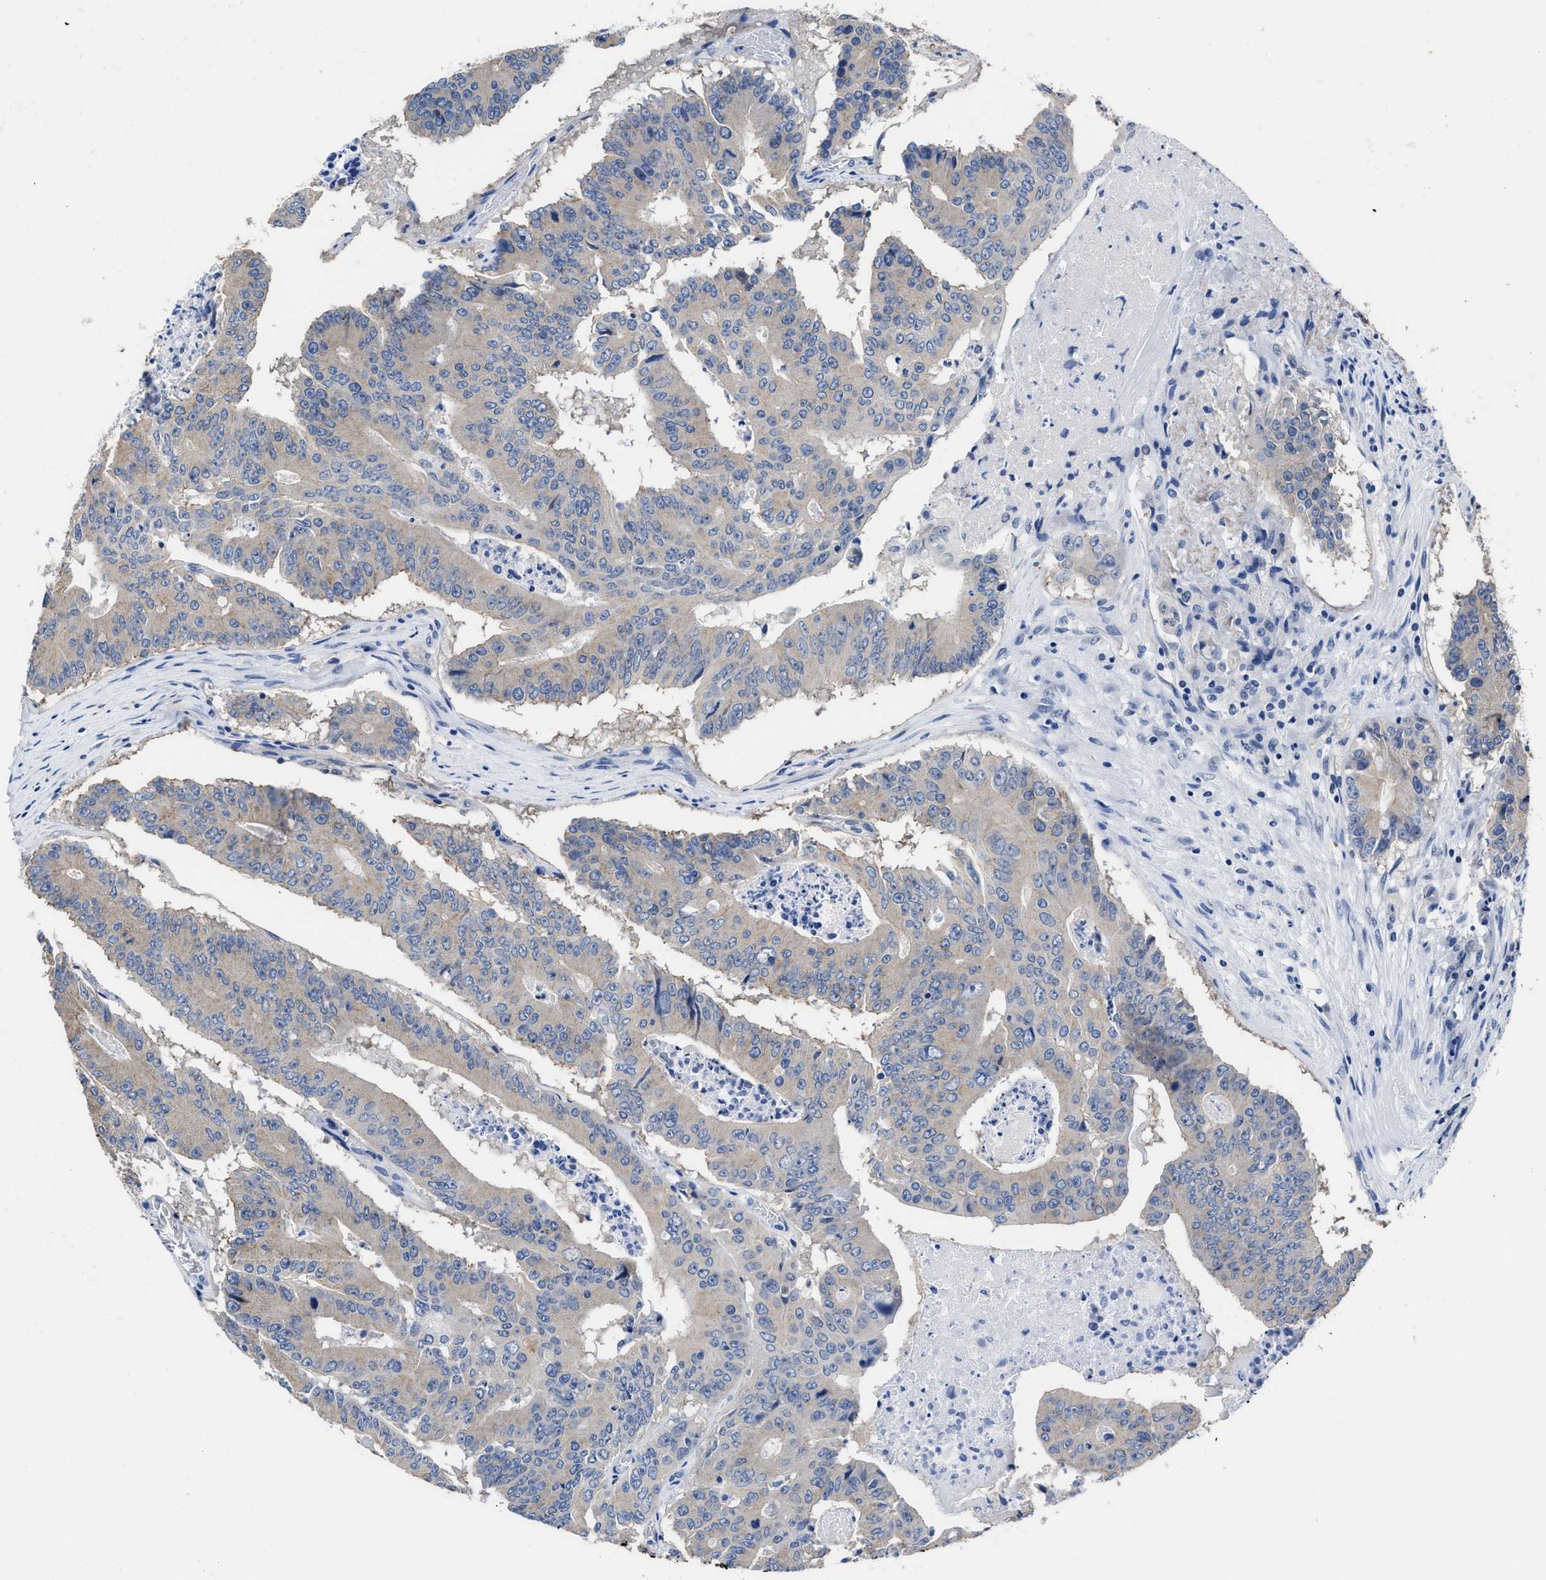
{"staining": {"intensity": "negative", "quantity": "none", "location": "none"}, "tissue": "colorectal cancer", "cell_type": "Tumor cells", "image_type": "cancer", "snomed": [{"axis": "morphology", "description": "Adenocarcinoma, NOS"}, {"axis": "topography", "description": "Colon"}], "caption": "High power microscopy micrograph of an immunohistochemistry (IHC) photomicrograph of adenocarcinoma (colorectal), revealing no significant staining in tumor cells.", "gene": "HOOK1", "patient": {"sex": "male", "age": 87}}